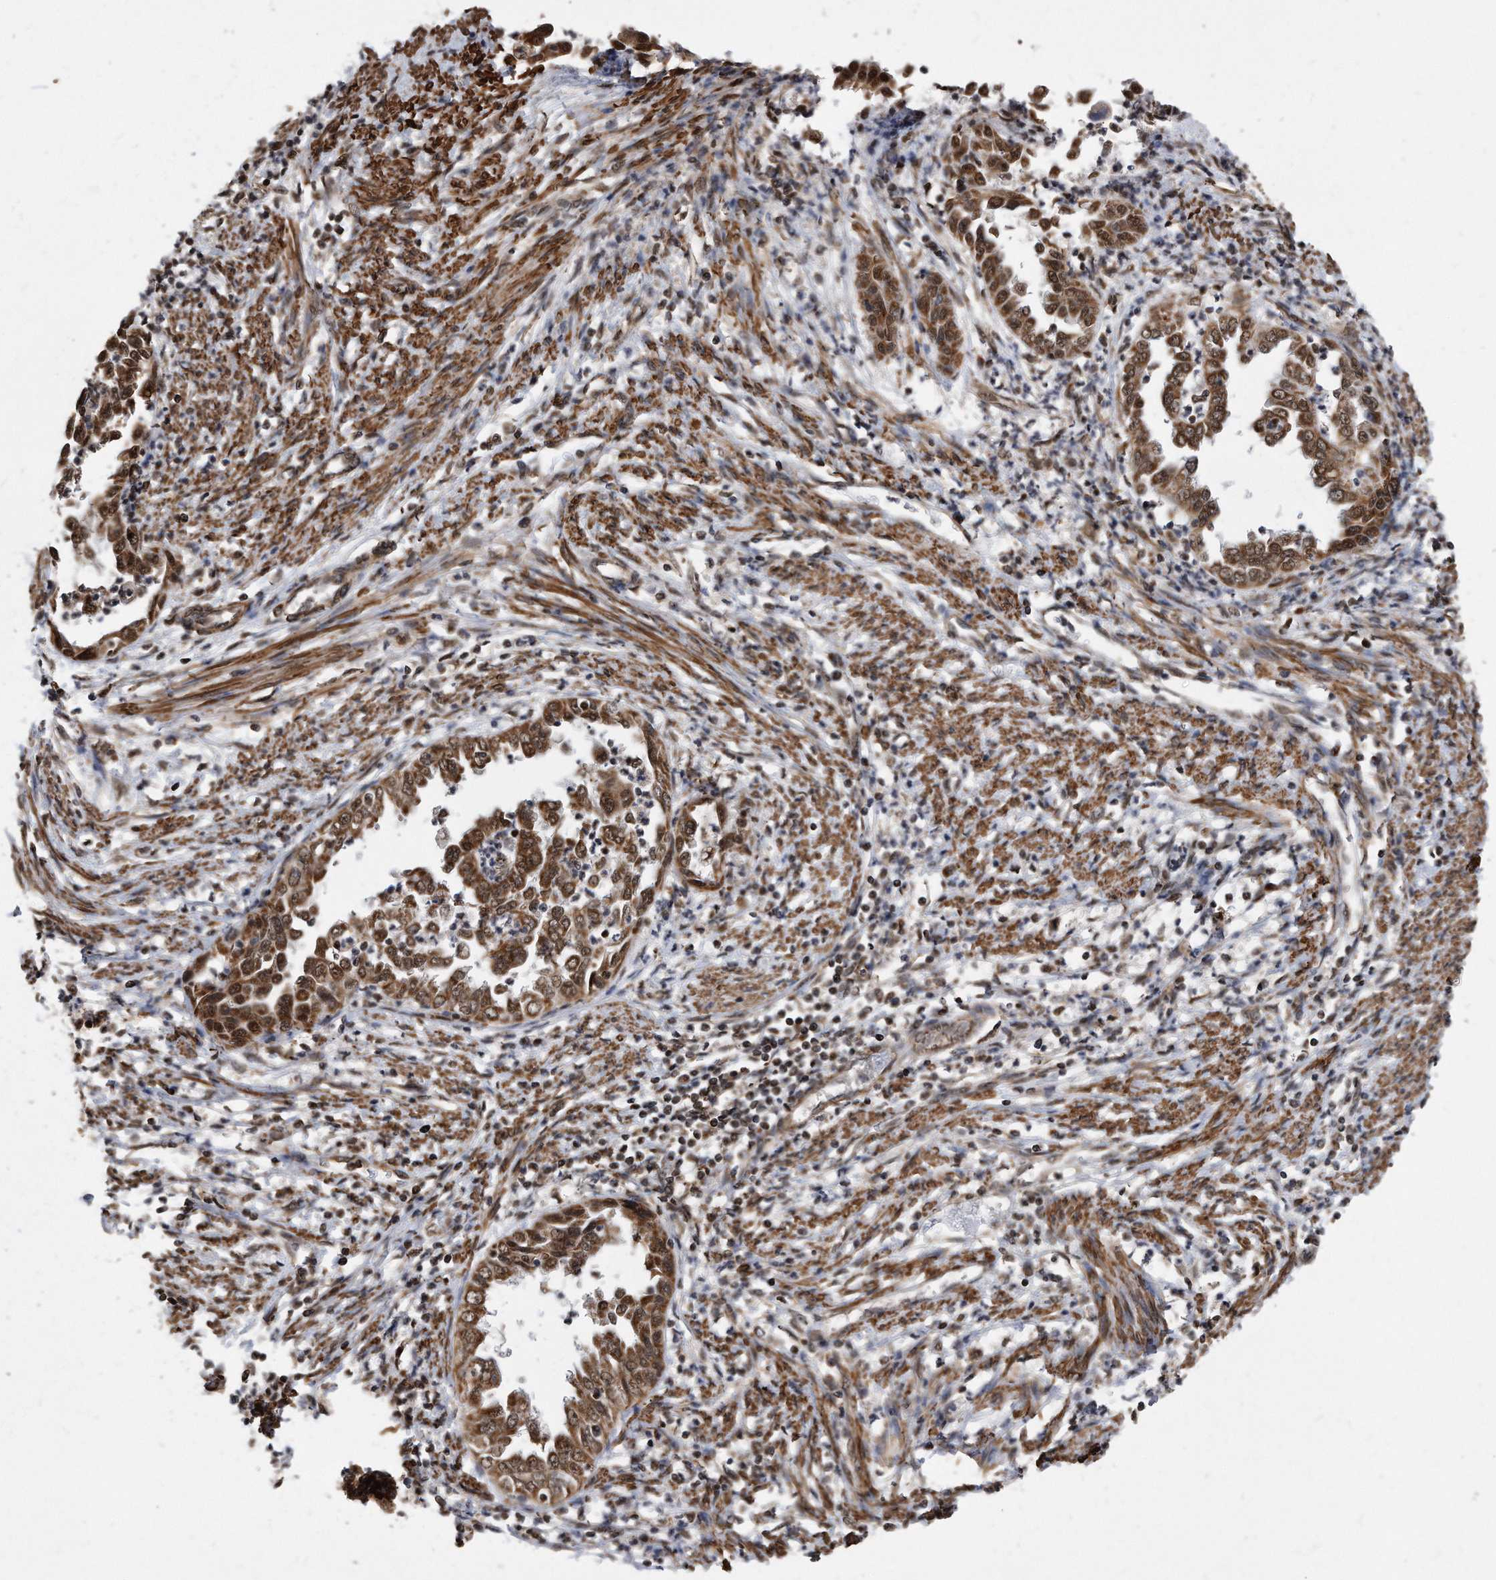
{"staining": {"intensity": "moderate", "quantity": ">75%", "location": "cytoplasmic/membranous"}, "tissue": "endometrial cancer", "cell_type": "Tumor cells", "image_type": "cancer", "snomed": [{"axis": "morphology", "description": "Adenocarcinoma, NOS"}, {"axis": "topography", "description": "Endometrium"}], "caption": "Immunohistochemistry (IHC) staining of adenocarcinoma (endometrial), which shows medium levels of moderate cytoplasmic/membranous positivity in about >75% of tumor cells indicating moderate cytoplasmic/membranous protein expression. The staining was performed using DAB (brown) for protein detection and nuclei were counterstained in hematoxylin (blue).", "gene": "DUSP22", "patient": {"sex": "female", "age": 85}}